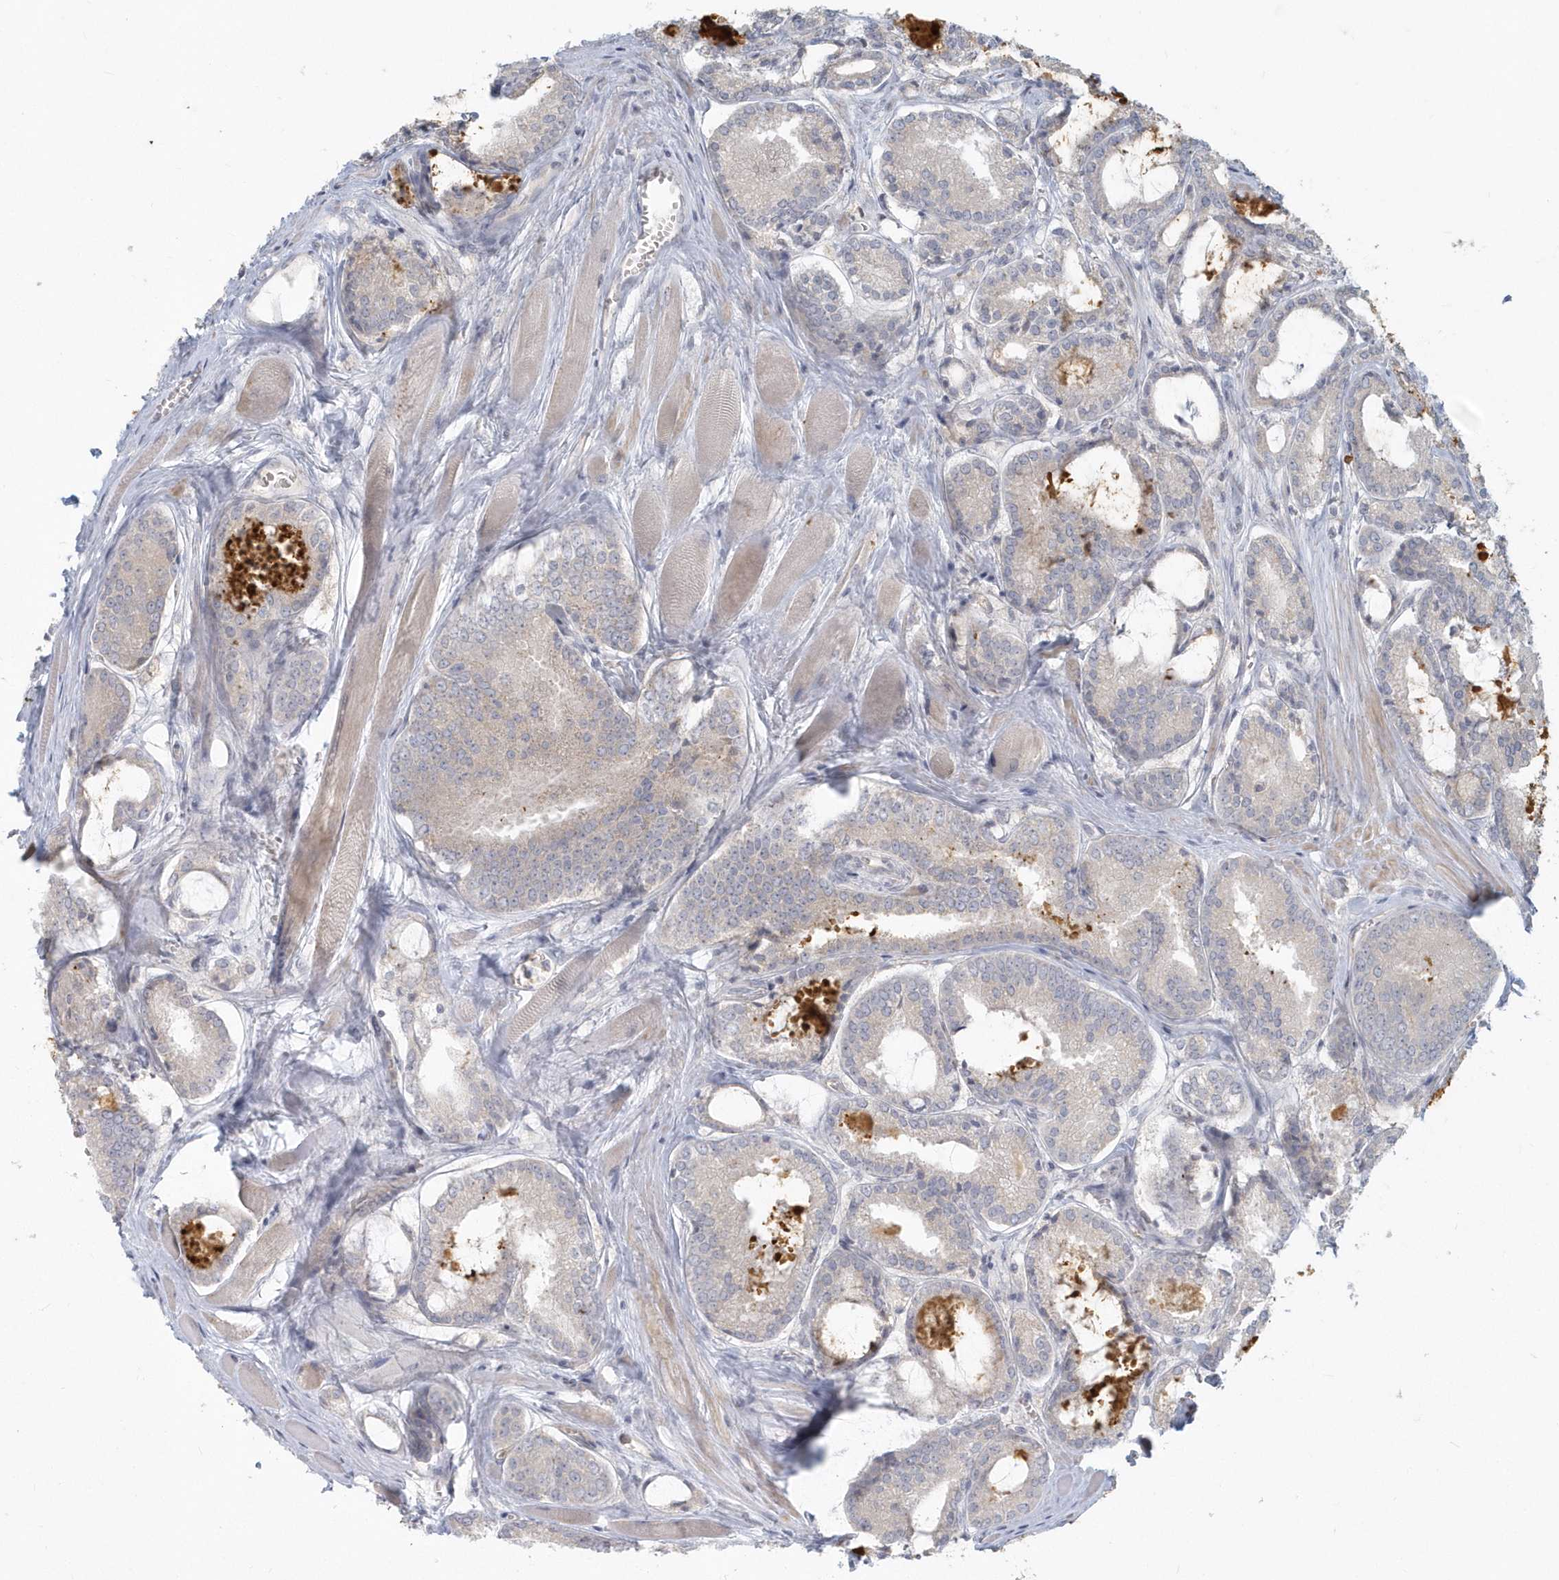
{"staining": {"intensity": "negative", "quantity": "none", "location": "none"}, "tissue": "prostate cancer", "cell_type": "Tumor cells", "image_type": "cancer", "snomed": [{"axis": "morphology", "description": "Adenocarcinoma, Low grade"}, {"axis": "topography", "description": "Prostate"}], "caption": "Immunohistochemical staining of prostate cancer (adenocarcinoma (low-grade)) exhibits no significant staining in tumor cells. Brightfield microscopy of immunohistochemistry stained with DAB (brown) and hematoxylin (blue), captured at high magnification.", "gene": "NAPB", "patient": {"sex": "male", "age": 67}}